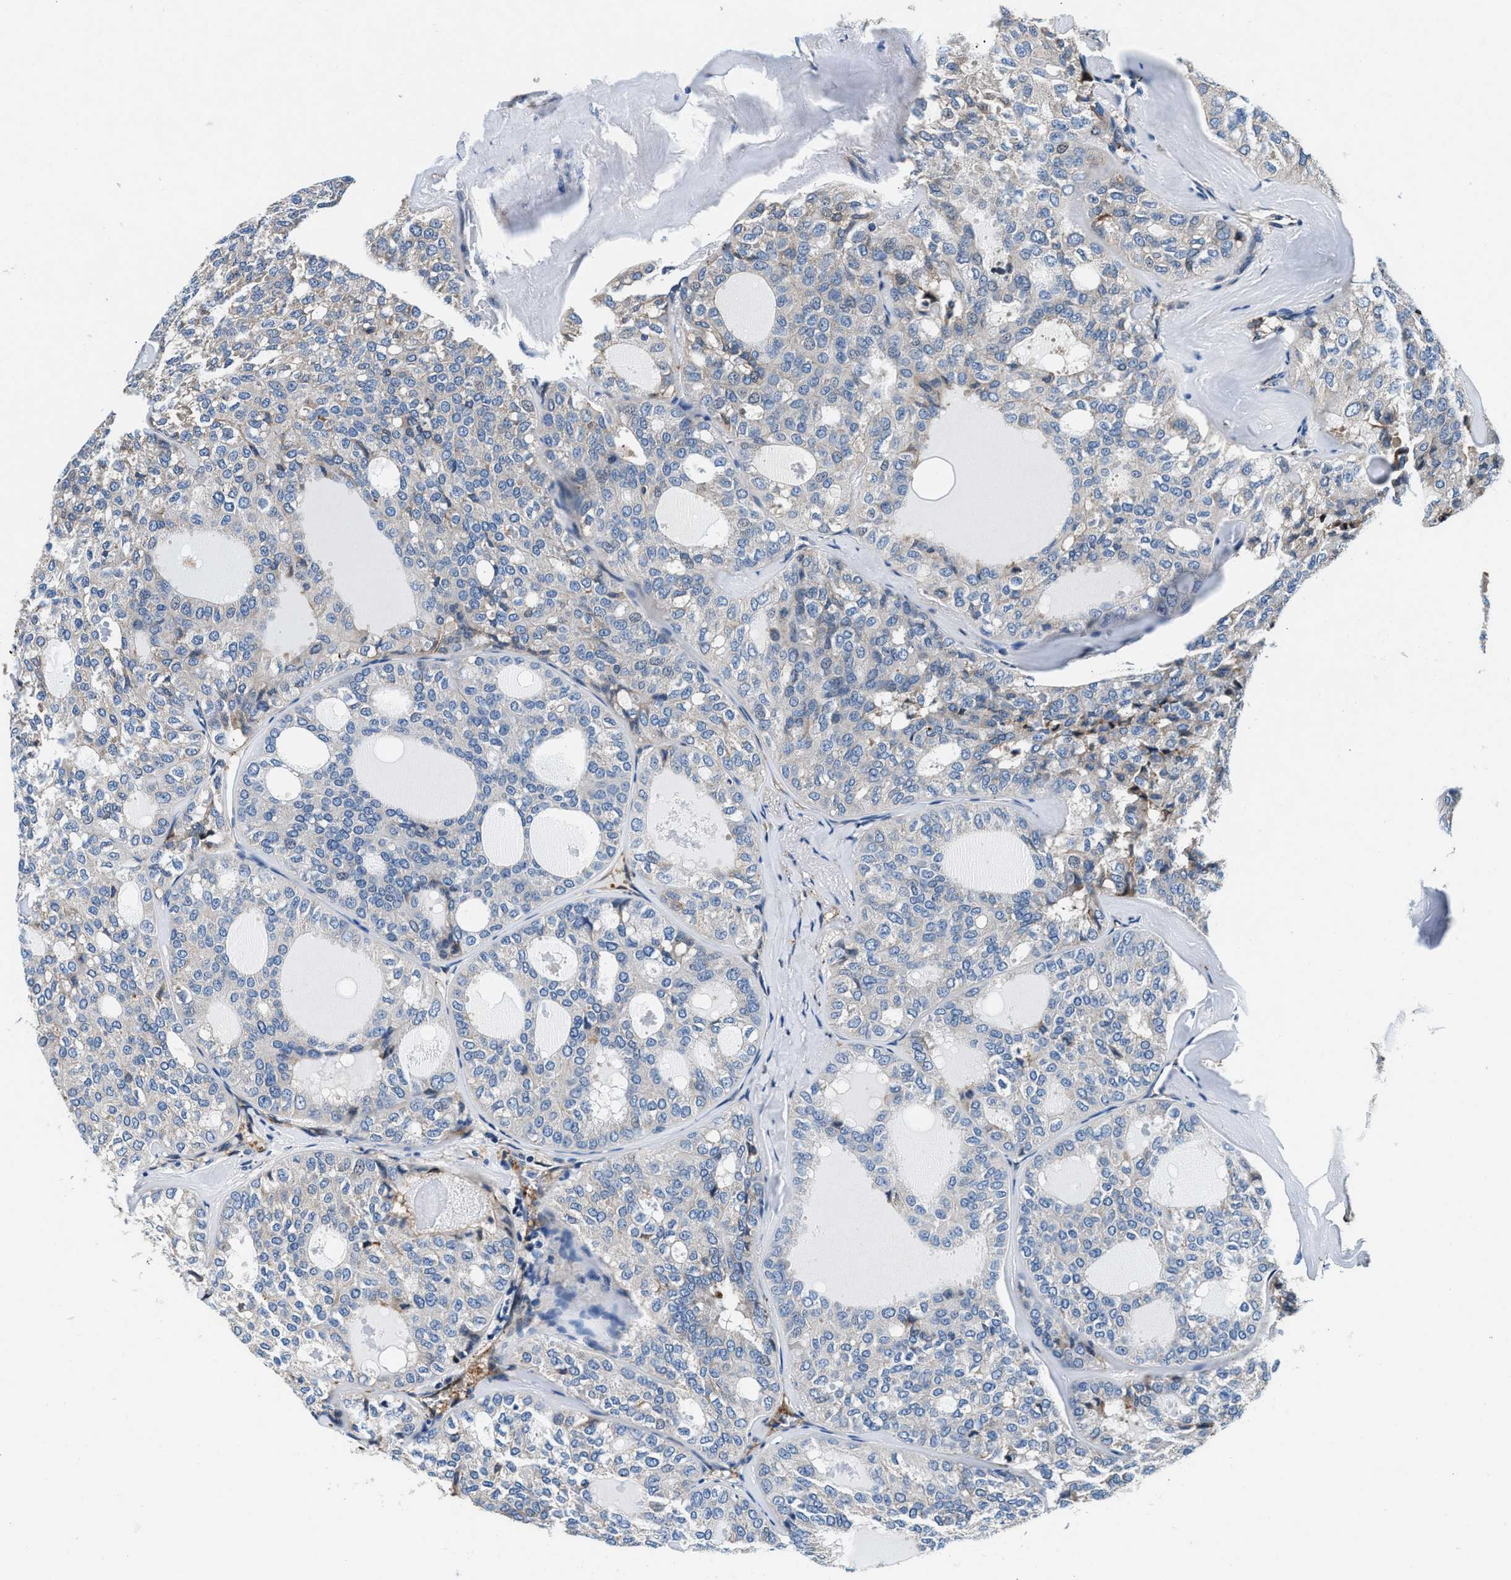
{"staining": {"intensity": "weak", "quantity": "<25%", "location": "cytoplasmic/membranous"}, "tissue": "thyroid cancer", "cell_type": "Tumor cells", "image_type": "cancer", "snomed": [{"axis": "morphology", "description": "Follicular adenoma carcinoma, NOS"}, {"axis": "topography", "description": "Thyroid gland"}], "caption": "Follicular adenoma carcinoma (thyroid) stained for a protein using immunohistochemistry (IHC) reveals no staining tumor cells.", "gene": "SLFN11", "patient": {"sex": "male", "age": 75}}